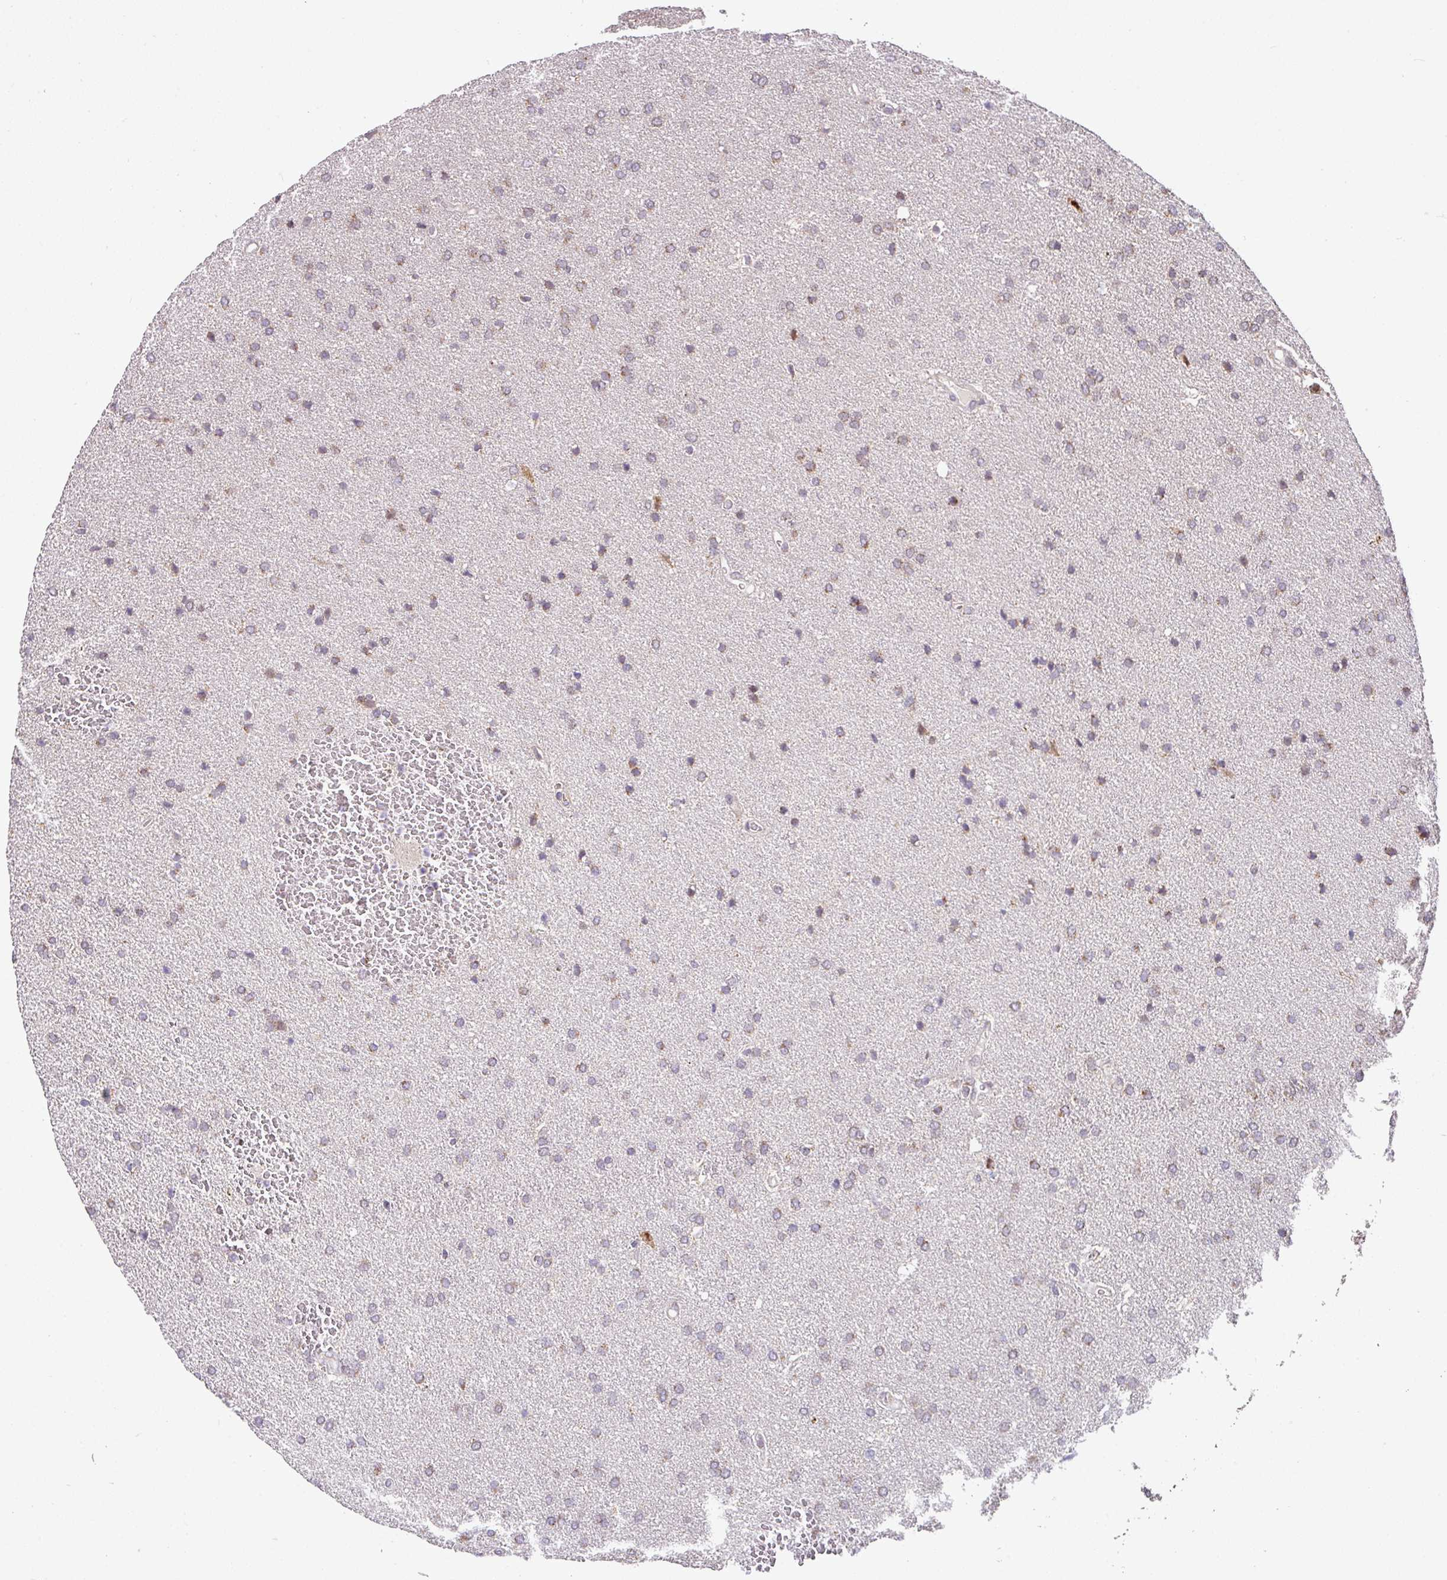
{"staining": {"intensity": "weak", "quantity": "25%-75%", "location": "cytoplasmic/membranous"}, "tissue": "glioma", "cell_type": "Tumor cells", "image_type": "cancer", "snomed": [{"axis": "morphology", "description": "Glioma, malignant, Low grade"}, {"axis": "topography", "description": "Brain"}], "caption": "Immunohistochemistry (IHC) of malignant low-grade glioma displays low levels of weak cytoplasmic/membranous staining in about 25%-75% of tumor cells.", "gene": "SARS2", "patient": {"sex": "female", "age": 34}}